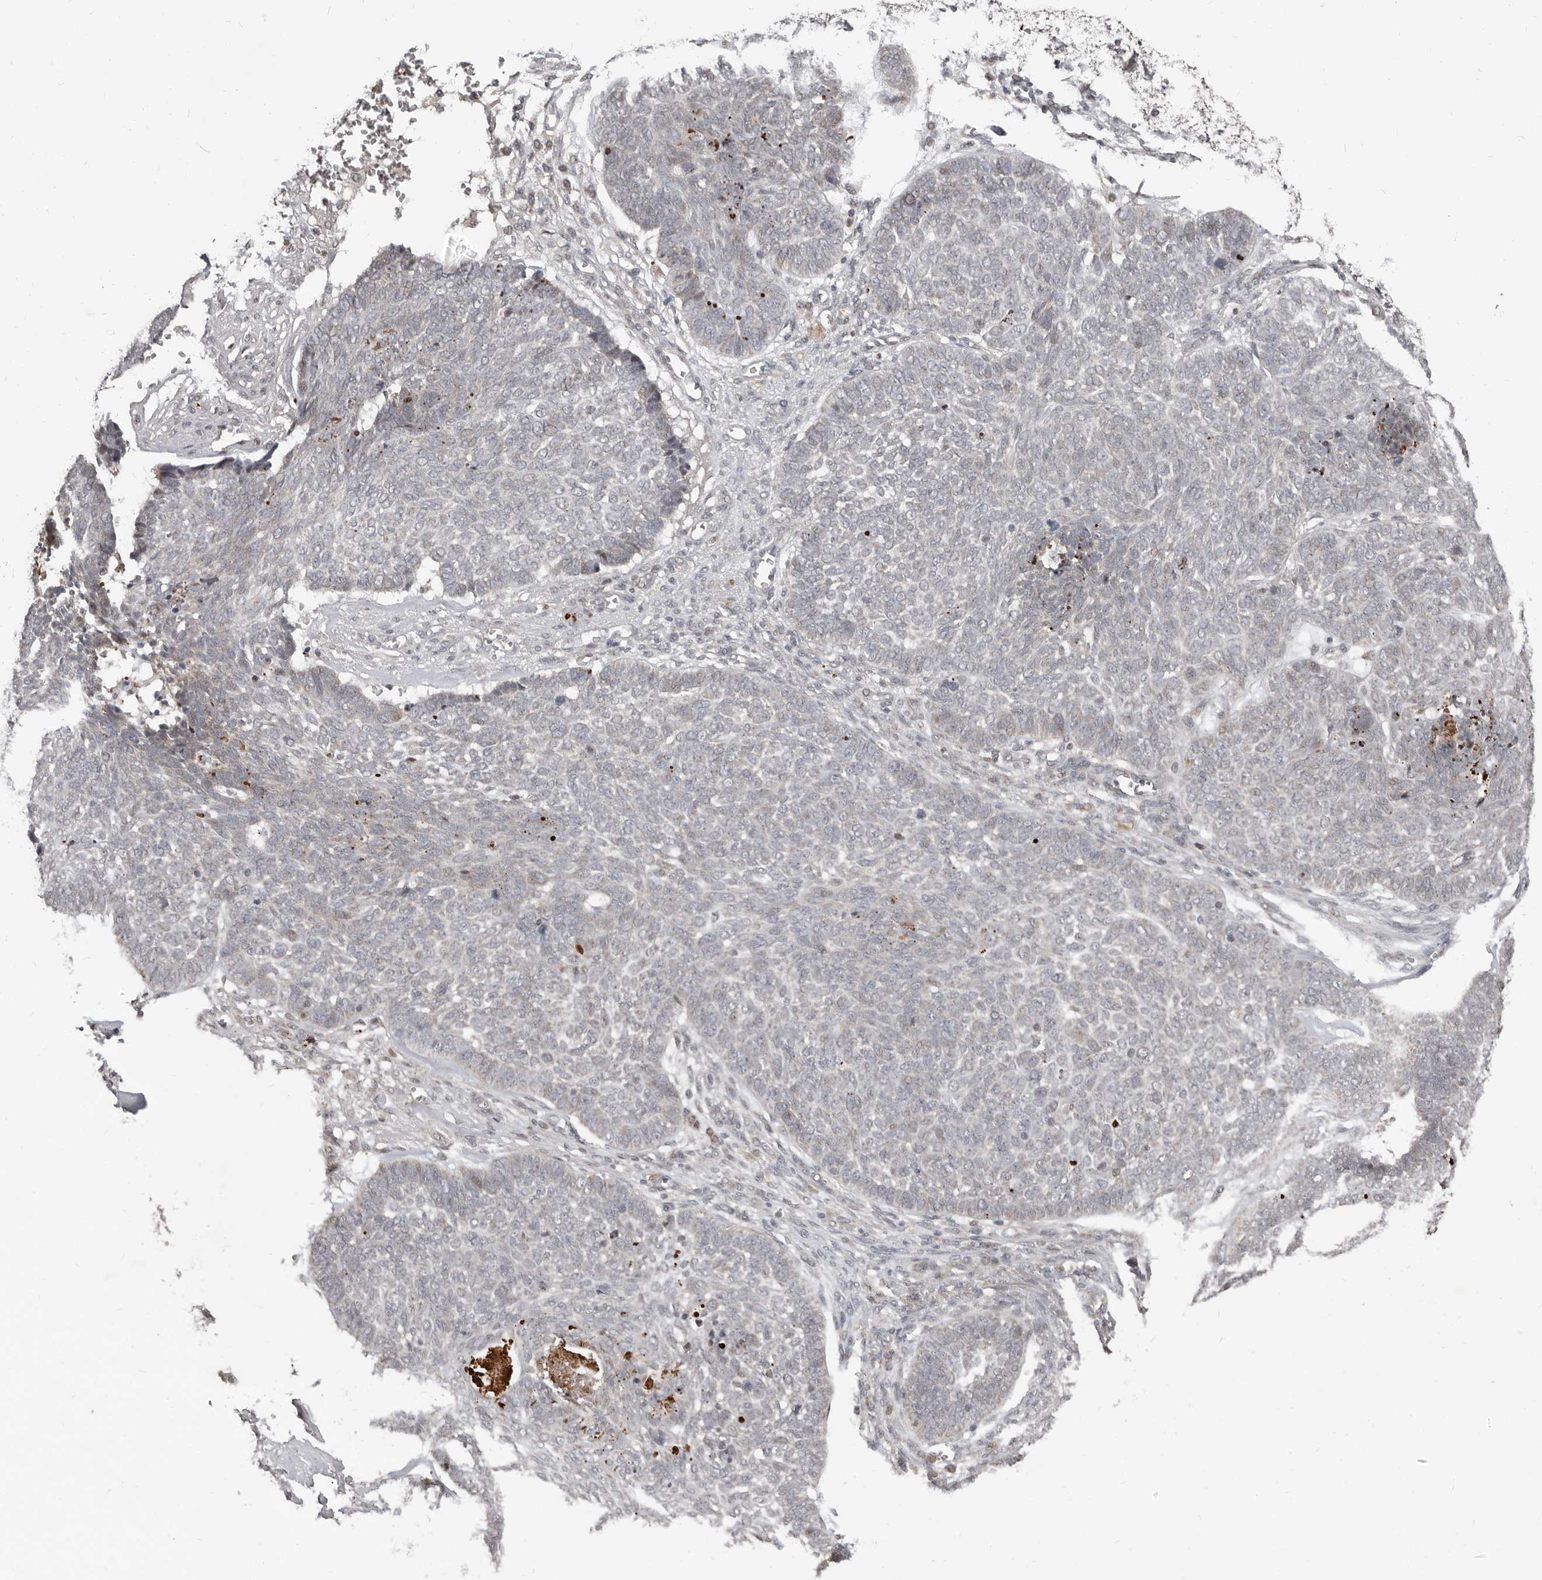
{"staining": {"intensity": "negative", "quantity": "none", "location": "none"}, "tissue": "skin cancer", "cell_type": "Tumor cells", "image_type": "cancer", "snomed": [{"axis": "morphology", "description": "Basal cell carcinoma"}, {"axis": "topography", "description": "Skin"}], "caption": "This image is of basal cell carcinoma (skin) stained with immunohistochemistry to label a protein in brown with the nuclei are counter-stained blue. There is no expression in tumor cells.", "gene": "APOL6", "patient": {"sex": "male", "age": 84}}